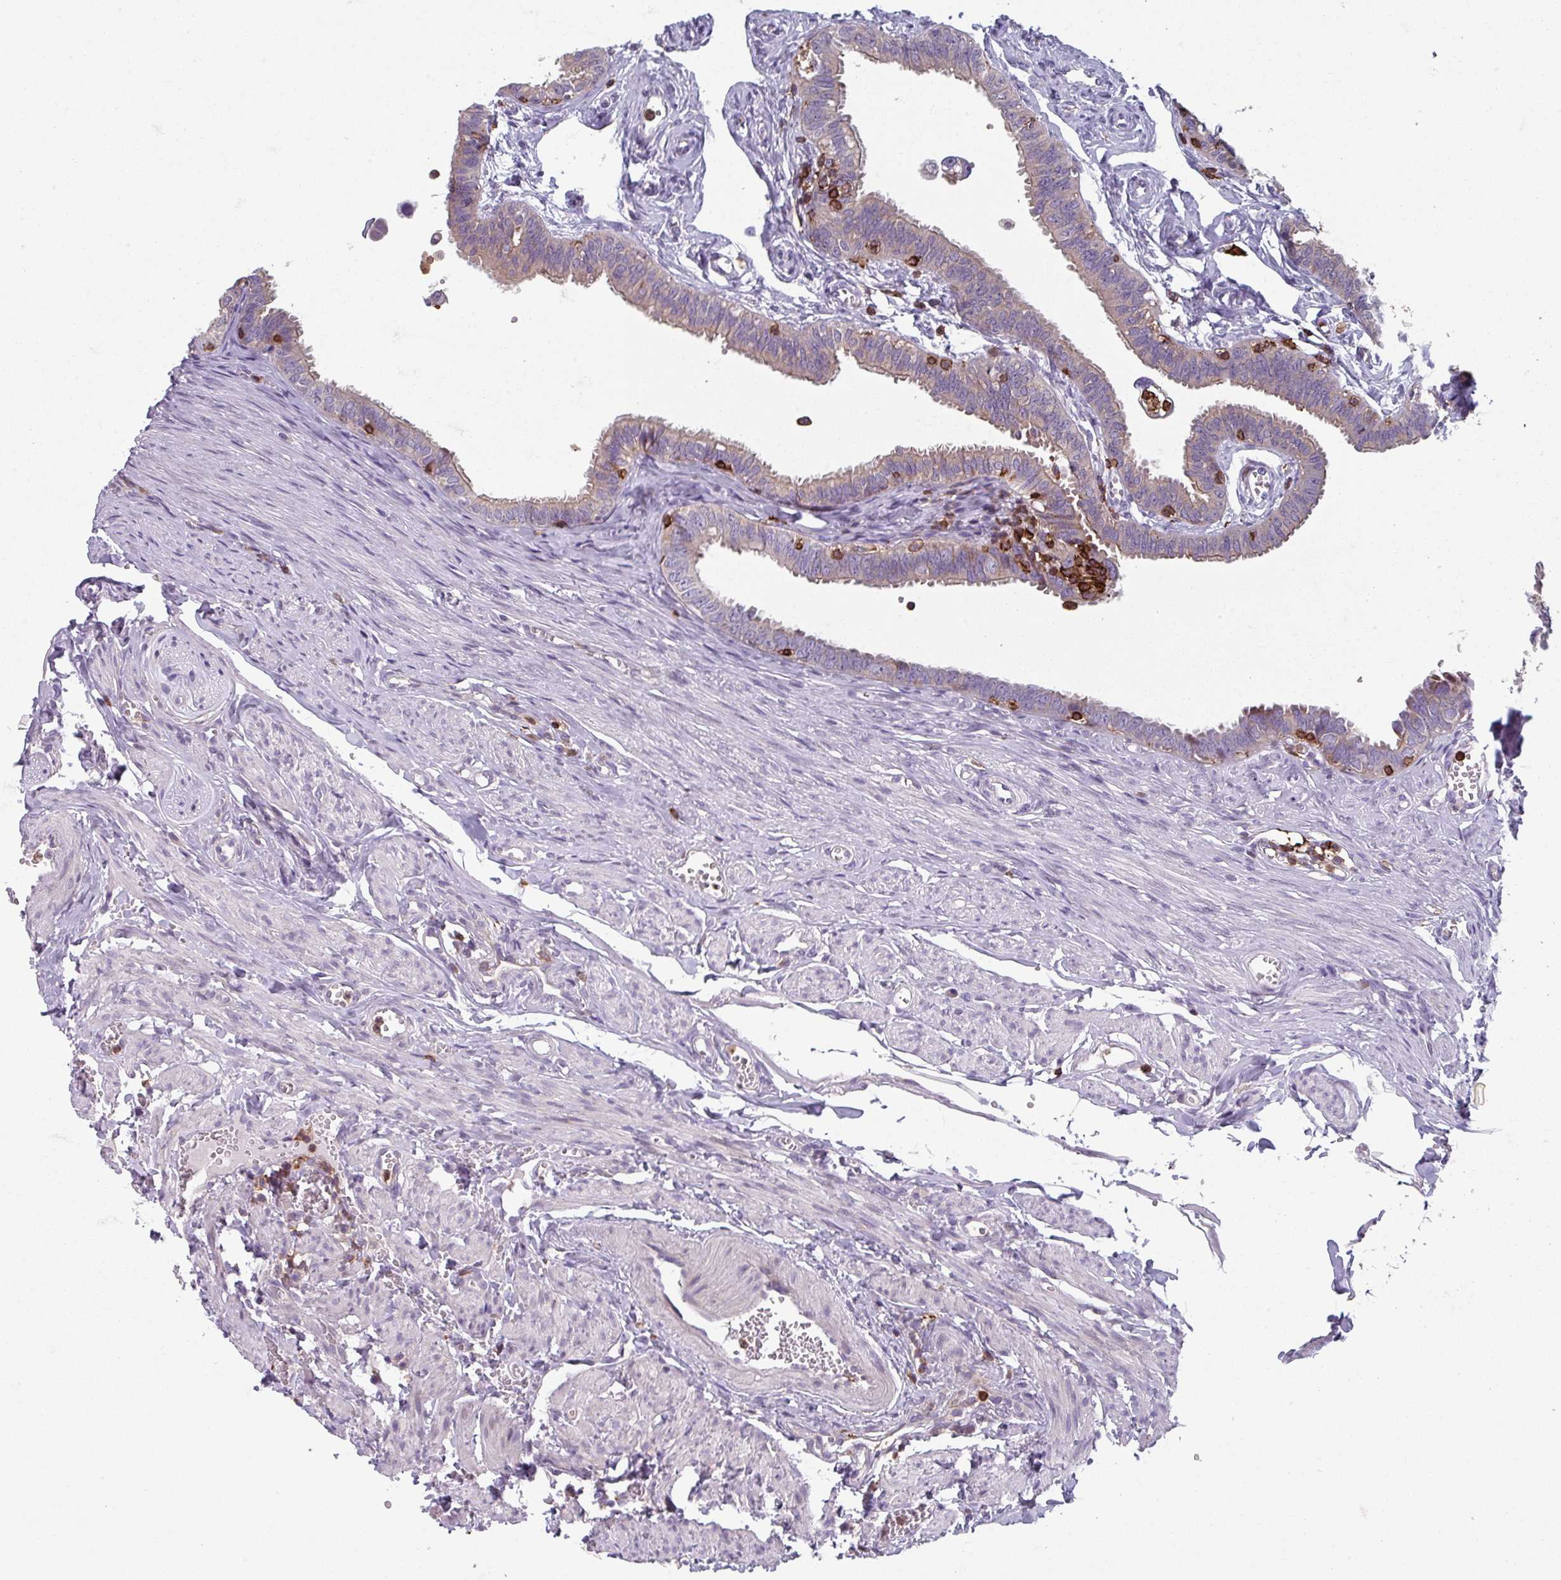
{"staining": {"intensity": "negative", "quantity": "none", "location": "none"}, "tissue": "fallopian tube", "cell_type": "Glandular cells", "image_type": "normal", "snomed": [{"axis": "morphology", "description": "Normal tissue, NOS"}, {"axis": "morphology", "description": "Carcinoma, NOS"}, {"axis": "topography", "description": "Fallopian tube"}, {"axis": "topography", "description": "Ovary"}], "caption": "DAB immunohistochemical staining of normal human fallopian tube exhibits no significant staining in glandular cells. The staining was performed using DAB to visualize the protein expression in brown, while the nuclei were stained in blue with hematoxylin (Magnification: 20x).", "gene": "NEDD9", "patient": {"sex": "female", "age": 59}}